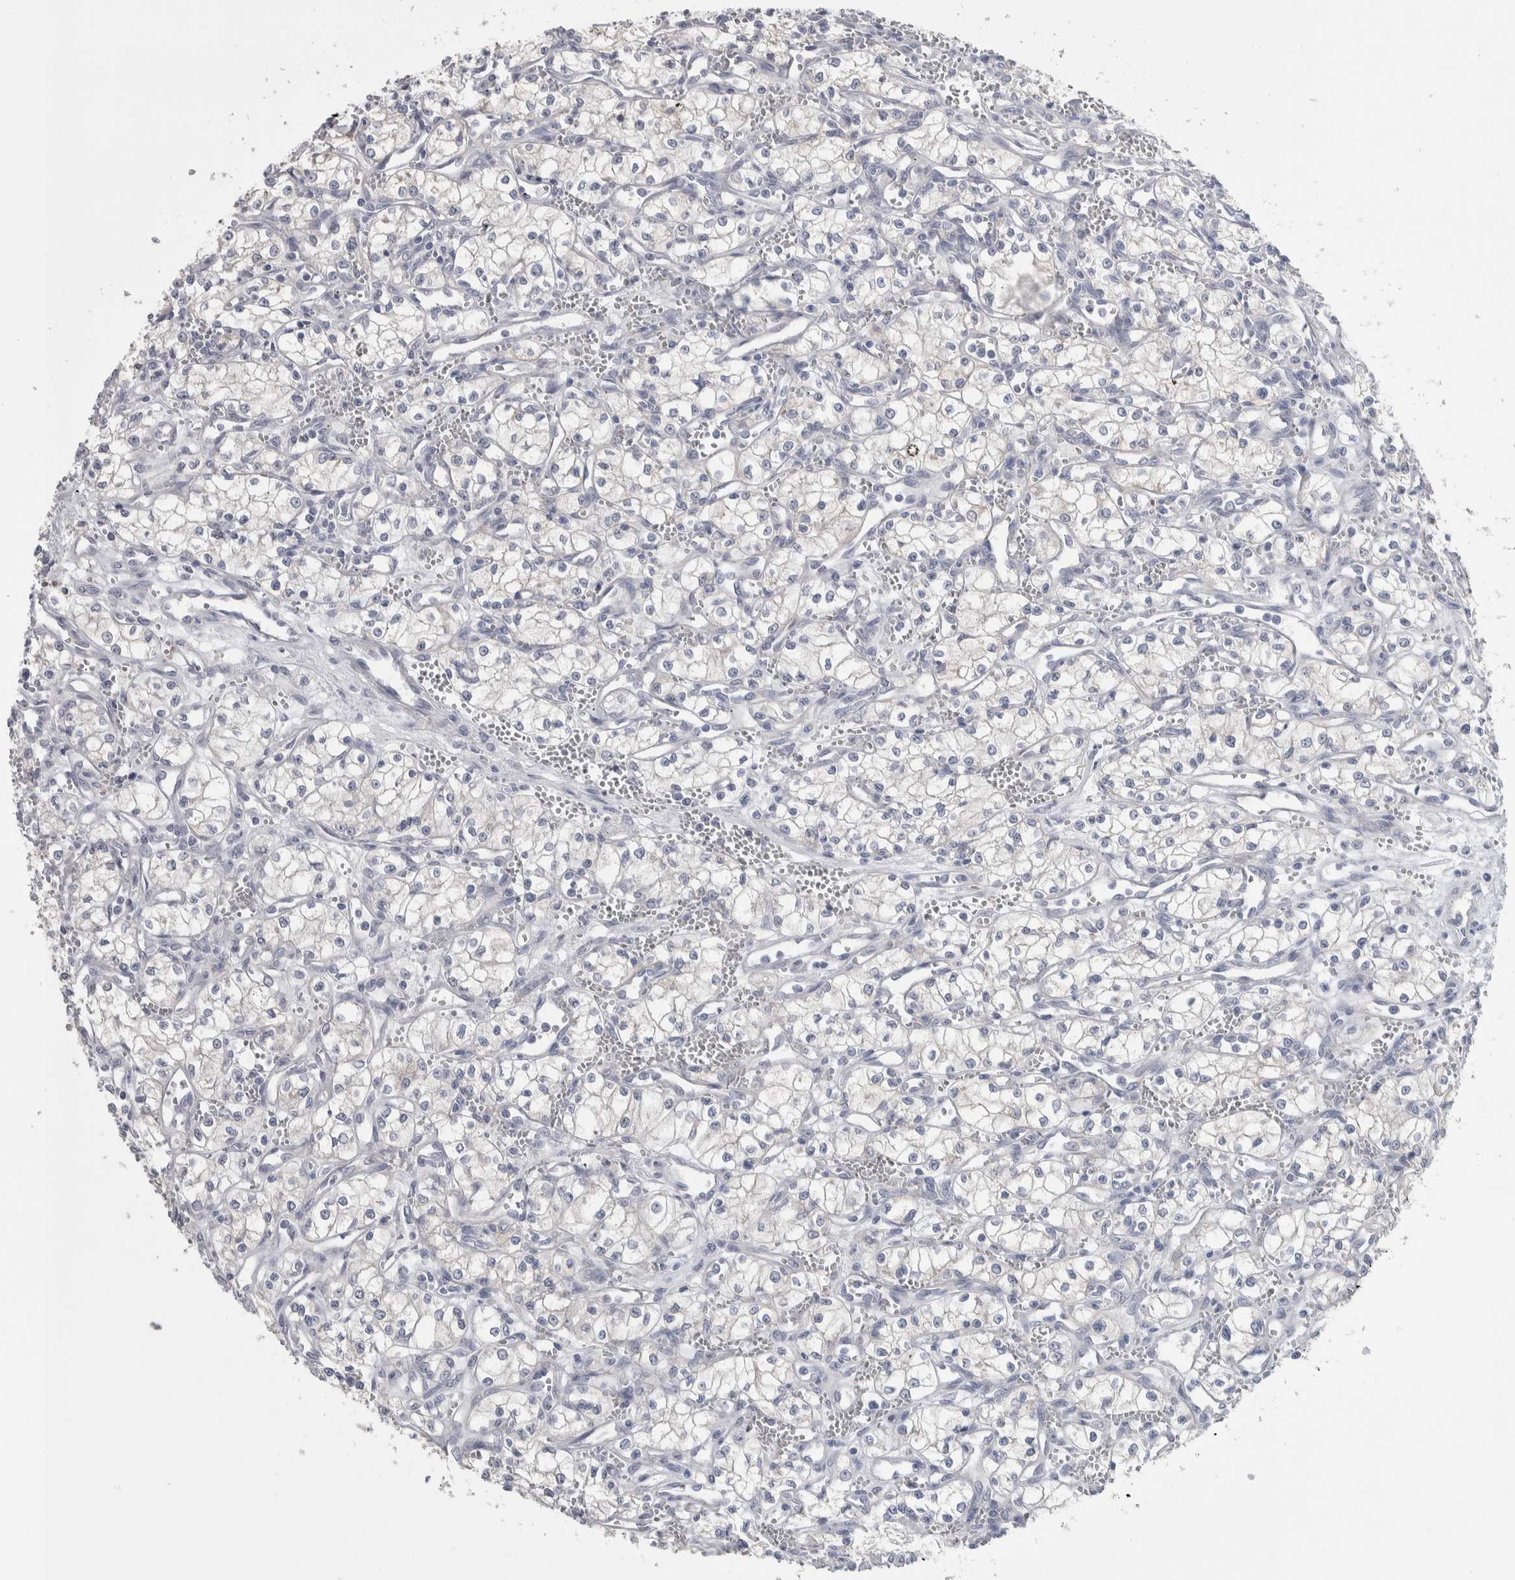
{"staining": {"intensity": "negative", "quantity": "none", "location": "none"}, "tissue": "renal cancer", "cell_type": "Tumor cells", "image_type": "cancer", "snomed": [{"axis": "morphology", "description": "Adenocarcinoma, NOS"}, {"axis": "topography", "description": "Kidney"}], "caption": "Tumor cells show no significant expression in renal cancer (adenocarcinoma).", "gene": "GPHN", "patient": {"sex": "male", "age": 59}}